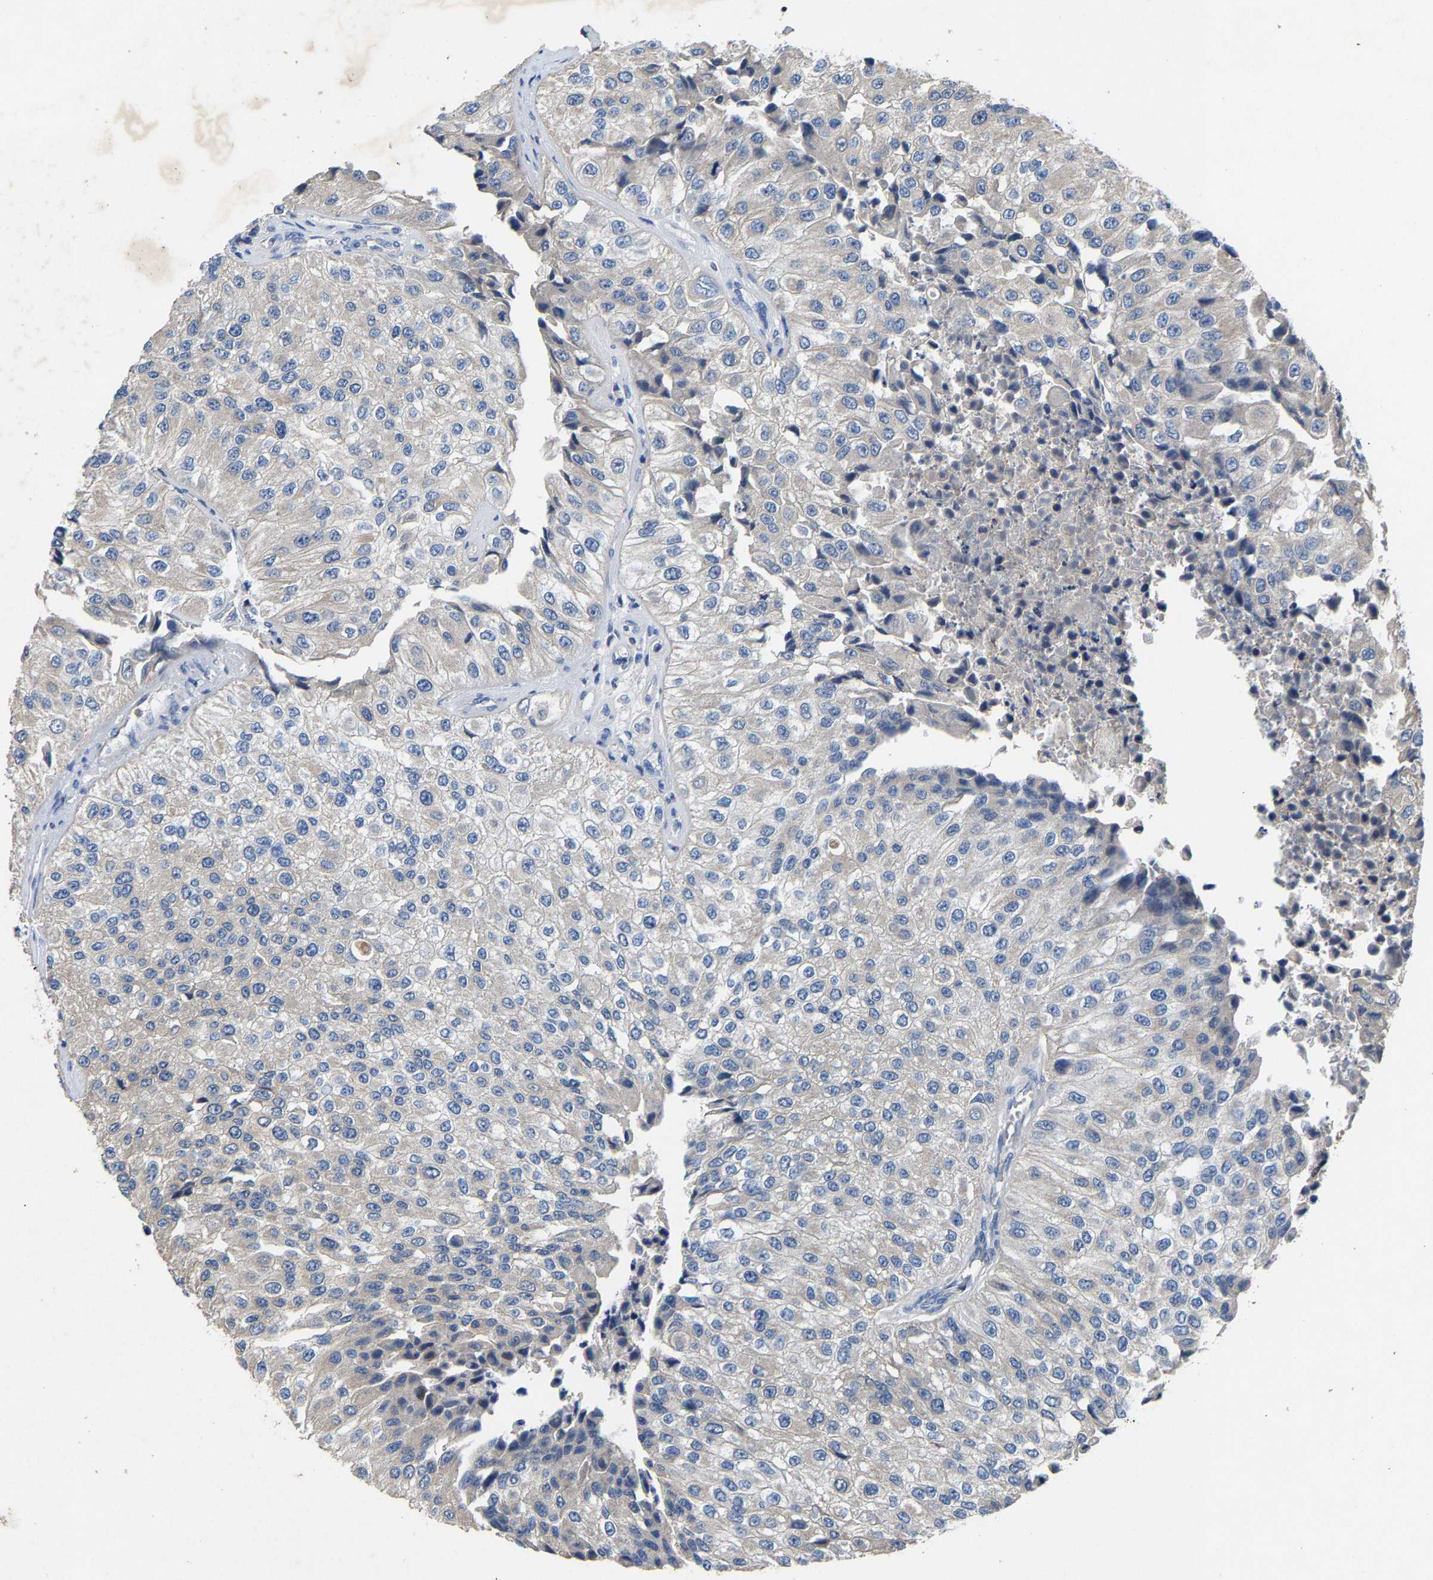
{"staining": {"intensity": "negative", "quantity": "none", "location": "none"}, "tissue": "urothelial cancer", "cell_type": "Tumor cells", "image_type": "cancer", "snomed": [{"axis": "morphology", "description": "Urothelial carcinoma, High grade"}, {"axis": "topography", "description": "Kidney"}, {"axis": "topography", "description": "Urinary bladder"}], "caption": "High-grade urothelial carcinoma stained for a protein using IHC demonstrates no staining tumor cells.", "gene": "CCDC171", "patient": {"sex": "male", "age": 77}}